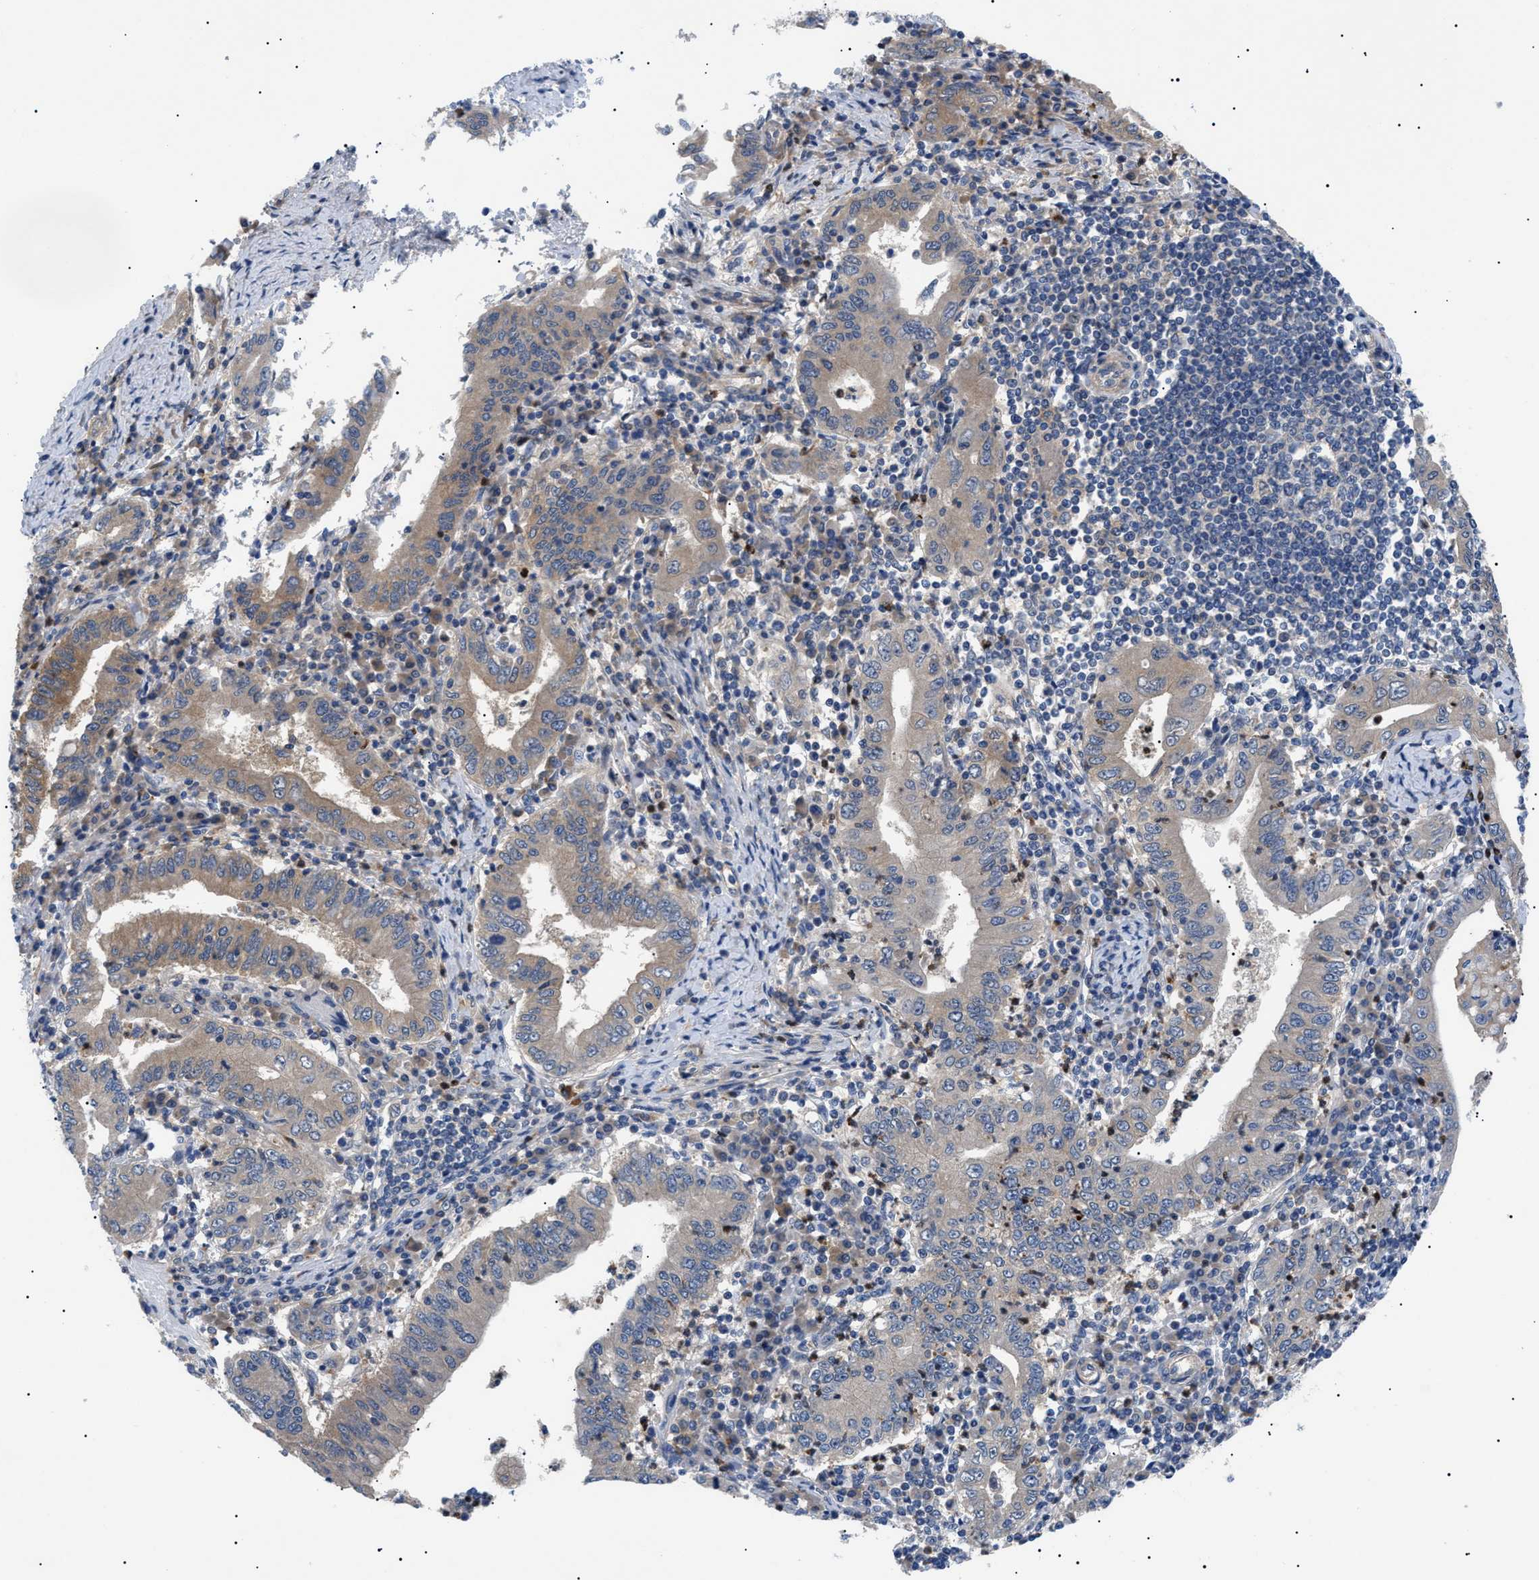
{"staining": {"intensity": "moderate", "quantity": ">75%", "location": "cytoplasmic/membranous"}, "tissue": "stomach cancer", "cell_type": "Tumor cells", "image_type": "cancer", "snomed": [{"axis": "morphology", "description": "Normal tissue, NOS"}, {"axis": "morphology", "description": "Adenocarcinoma, NOS"}, {"axis": "topography", "description": "Esophagus"}, {"axis": "topography", "description": "Stomach, upper"}, {"axis": "topography", "description": "Peripheral nerve tissue"}], "caption": "A medium amount of moderate cytoplasmic/membranous expression is present in approximately >75% of tumor cells in stomach adenocarcinoma tissue. (Stains: DAB (3,3'-diaminobenzidine) in brown, nuclei in blue, Microscopy: brightfield microscopy at high magnification).", "gene": "RIPK1", "patient": {"sex": "male", "age": 62}}